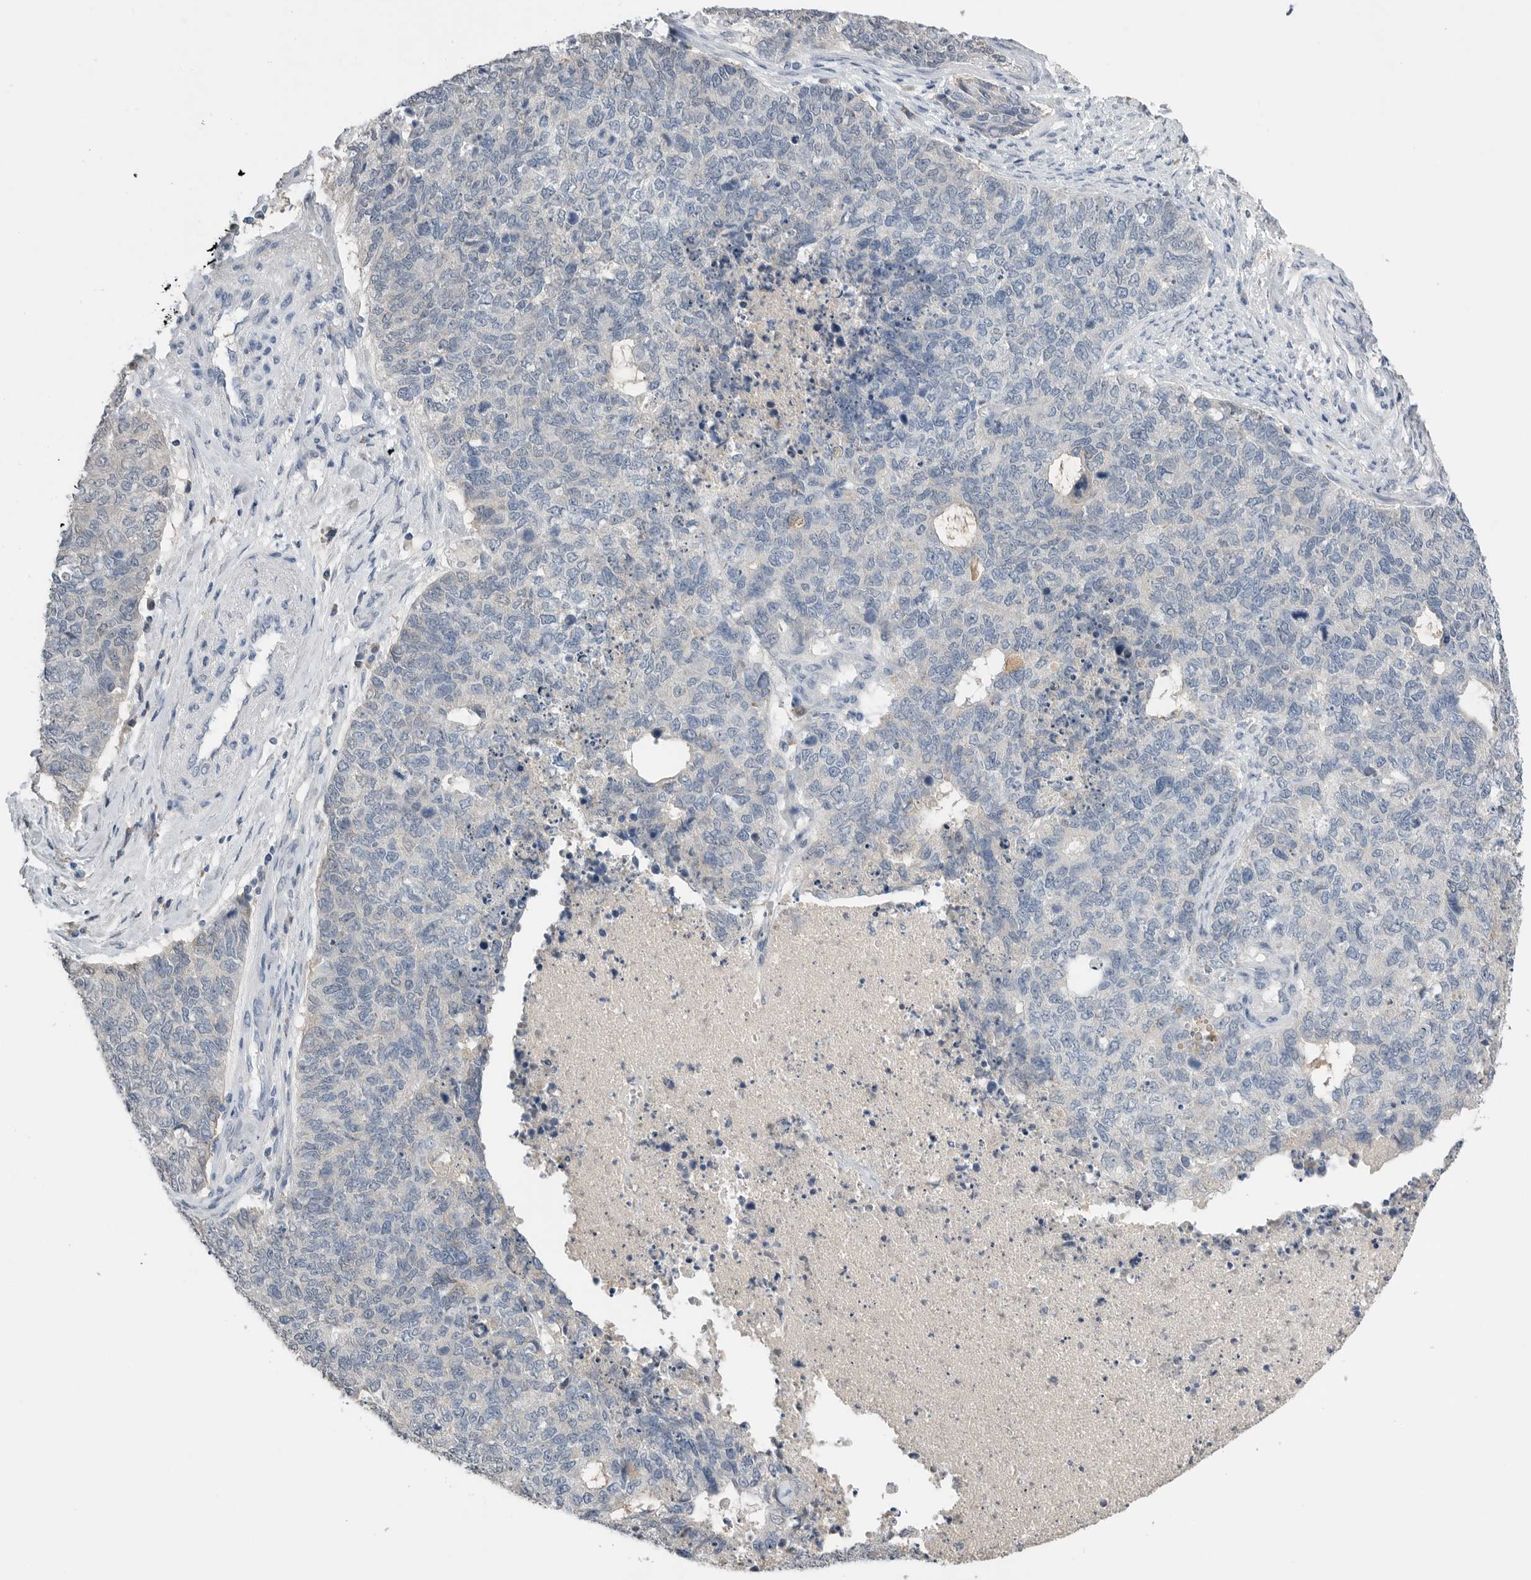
{"staining": {"intensity": "negative", "quantity": "none", "location": "none"}, "tissue": "cervical cancer", "cell_type": "Tumor cells", "image_type": "cancer", "snomed": [{"axis": "morphology", "description": "Squamous cell carcinoma, NOS"}, {"axis": "topography", "description": "Cervix"}], "caption": "Tumor cells are negative for brown protein staining in cervical cancer.", "gene": "FABP6", "patient": {"sex": "female", "age": 63}}